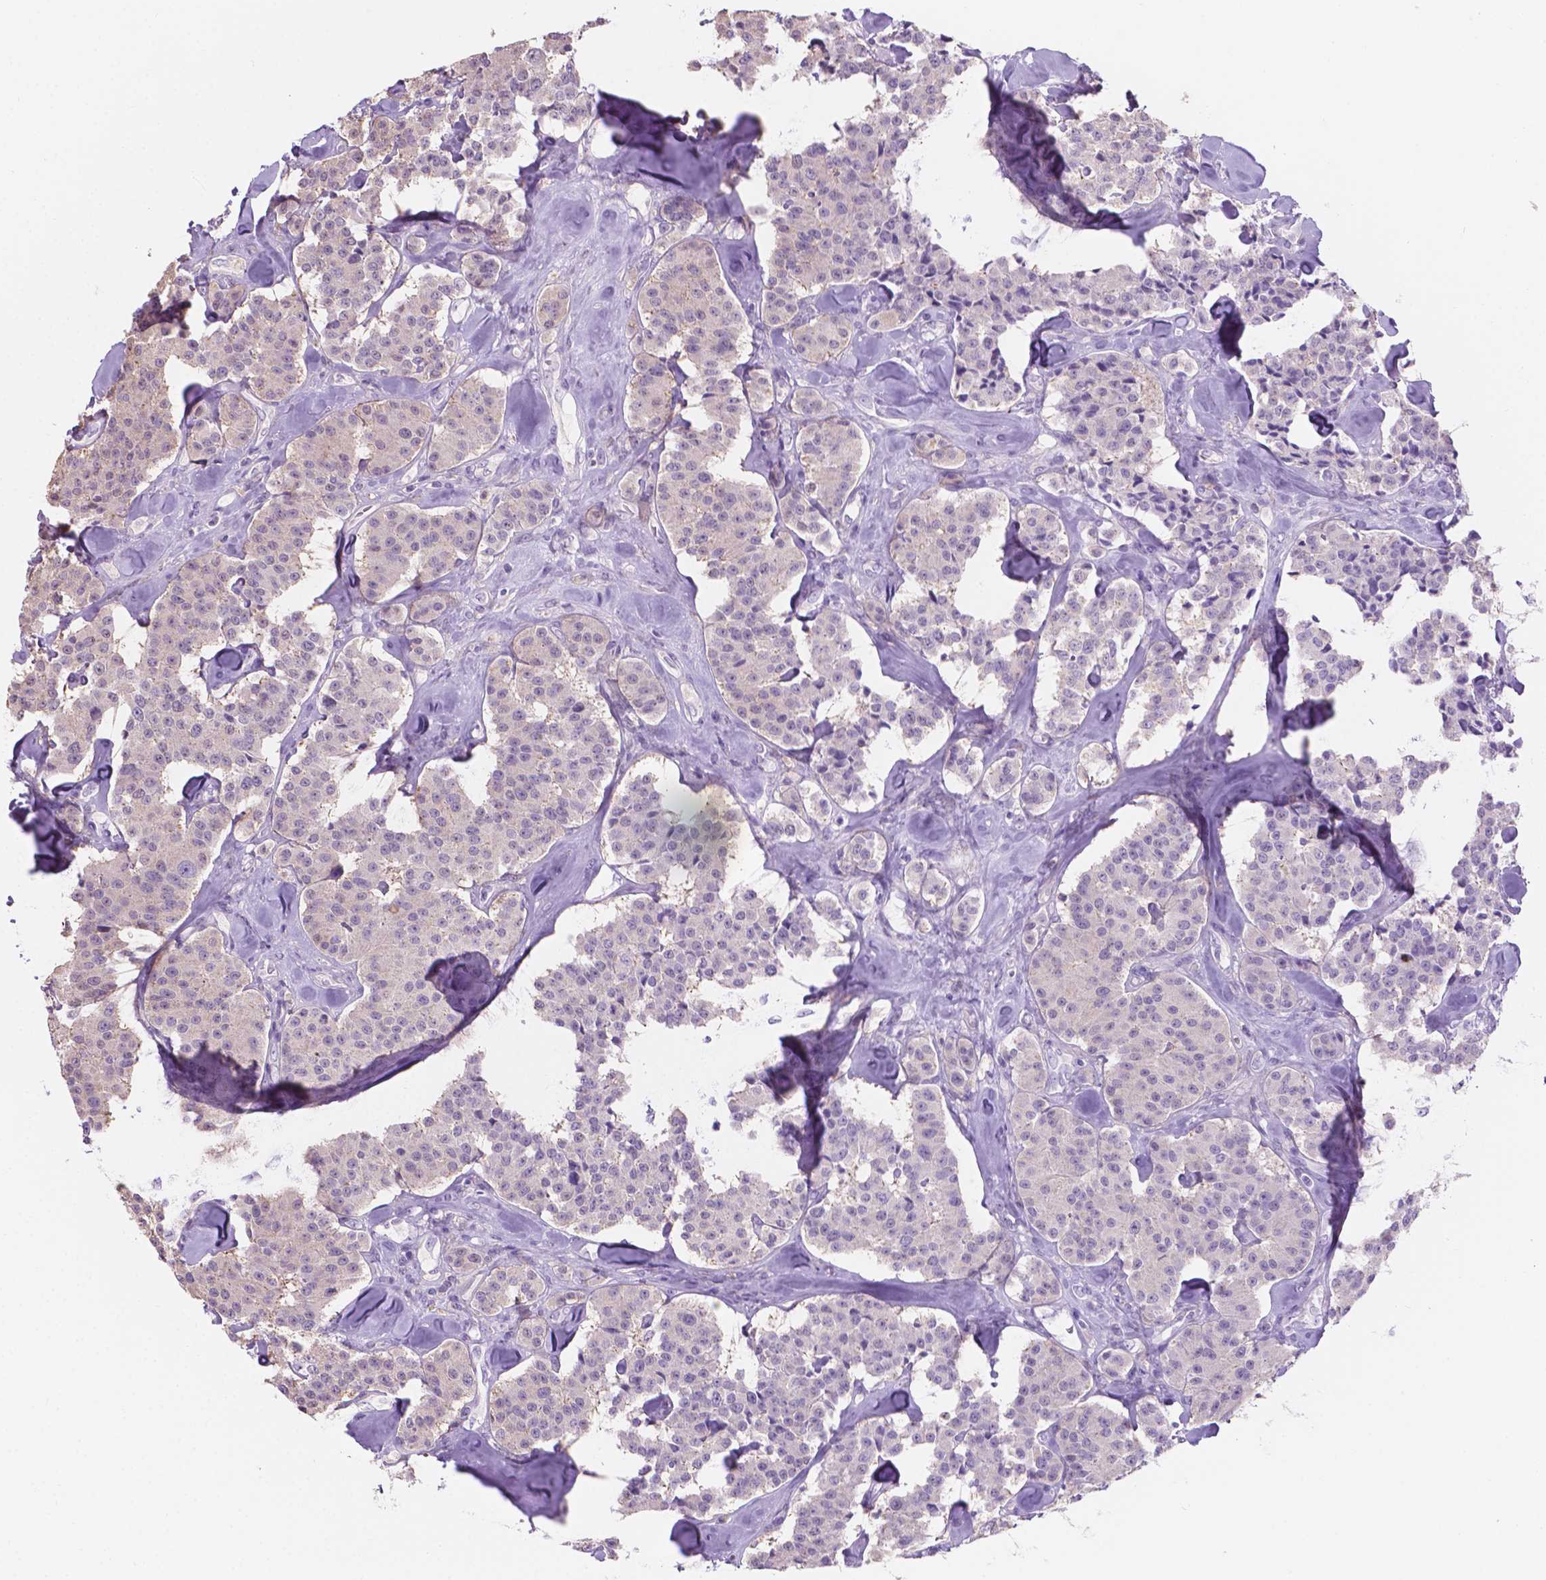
{"staining": {"intensity": "negative", "quantity": "none", "location": "none"}, "tissue": "carcinoid", "cell_type": "Tumor cells", "image_type": "cancer", "snomed": [{"axis": "morphology", "description": "Carcinoid, malignant, NOS"}, {"axis": "topography", "description": "Pancreas"}], "caption": "Human malignant carcinoid stained for a protein using IHC exhibits no staining in tumor cells.", "gene": "SBSN", "patient": {"sex": "male", "age": 41}}